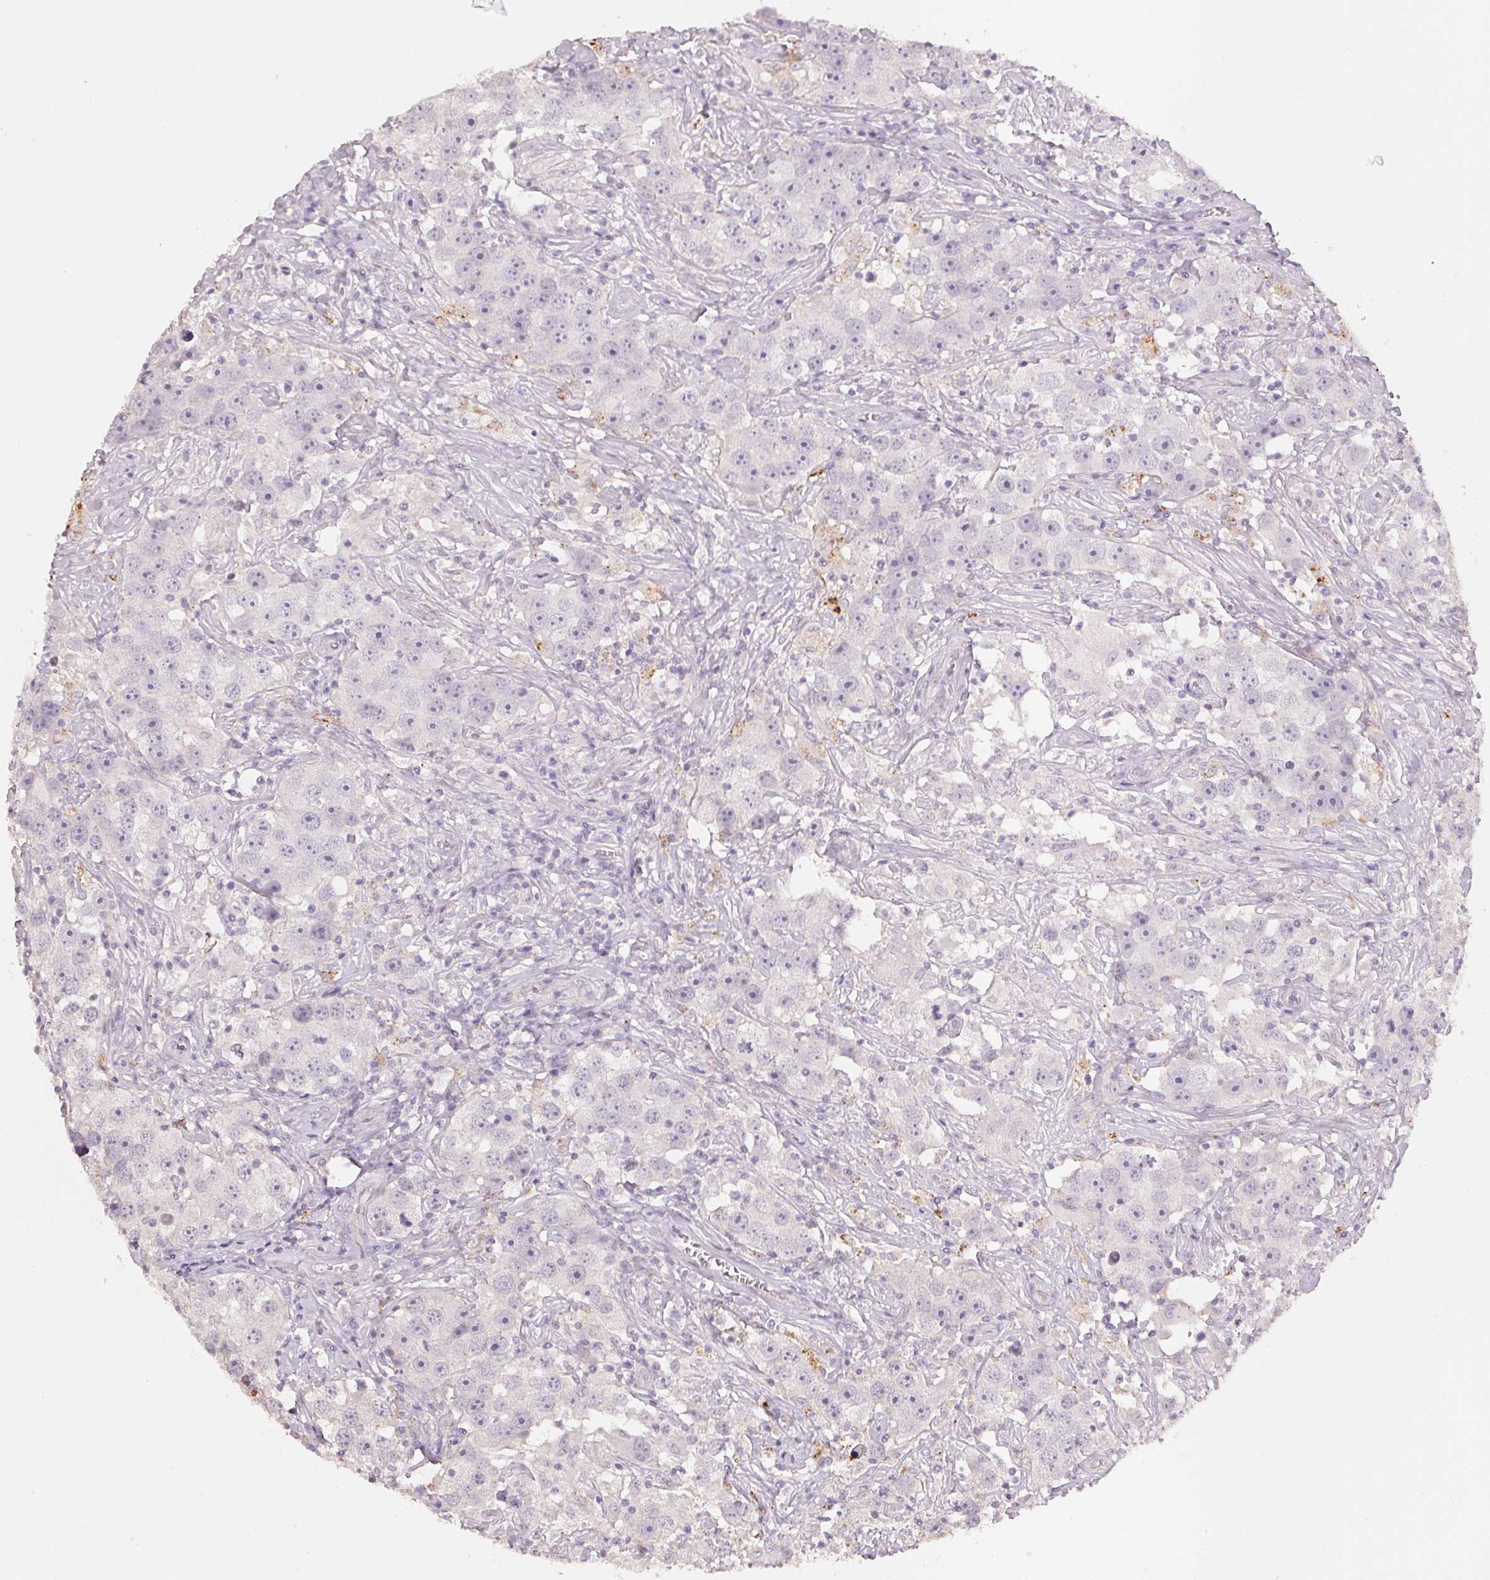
{"staining": {"intensity": "negative", "quantity": "none", "location": "none"}, "tissue": "testis cancer", "cell_type": "Tumor cells", "image_type": "cancer", "snomed": [{"axis": "morphology", "description": "Seminoma, NOS"}, {"axis": "topography", "description": "Testis"}], "caption": "Immunohistochemistry (IHC) histopathology image of human testis seminoma stained for a protein (brown), which exhibits no staining in tumor cells.", "gene": "CXCL5", "patient": {"sex": "male", "age": 49}}